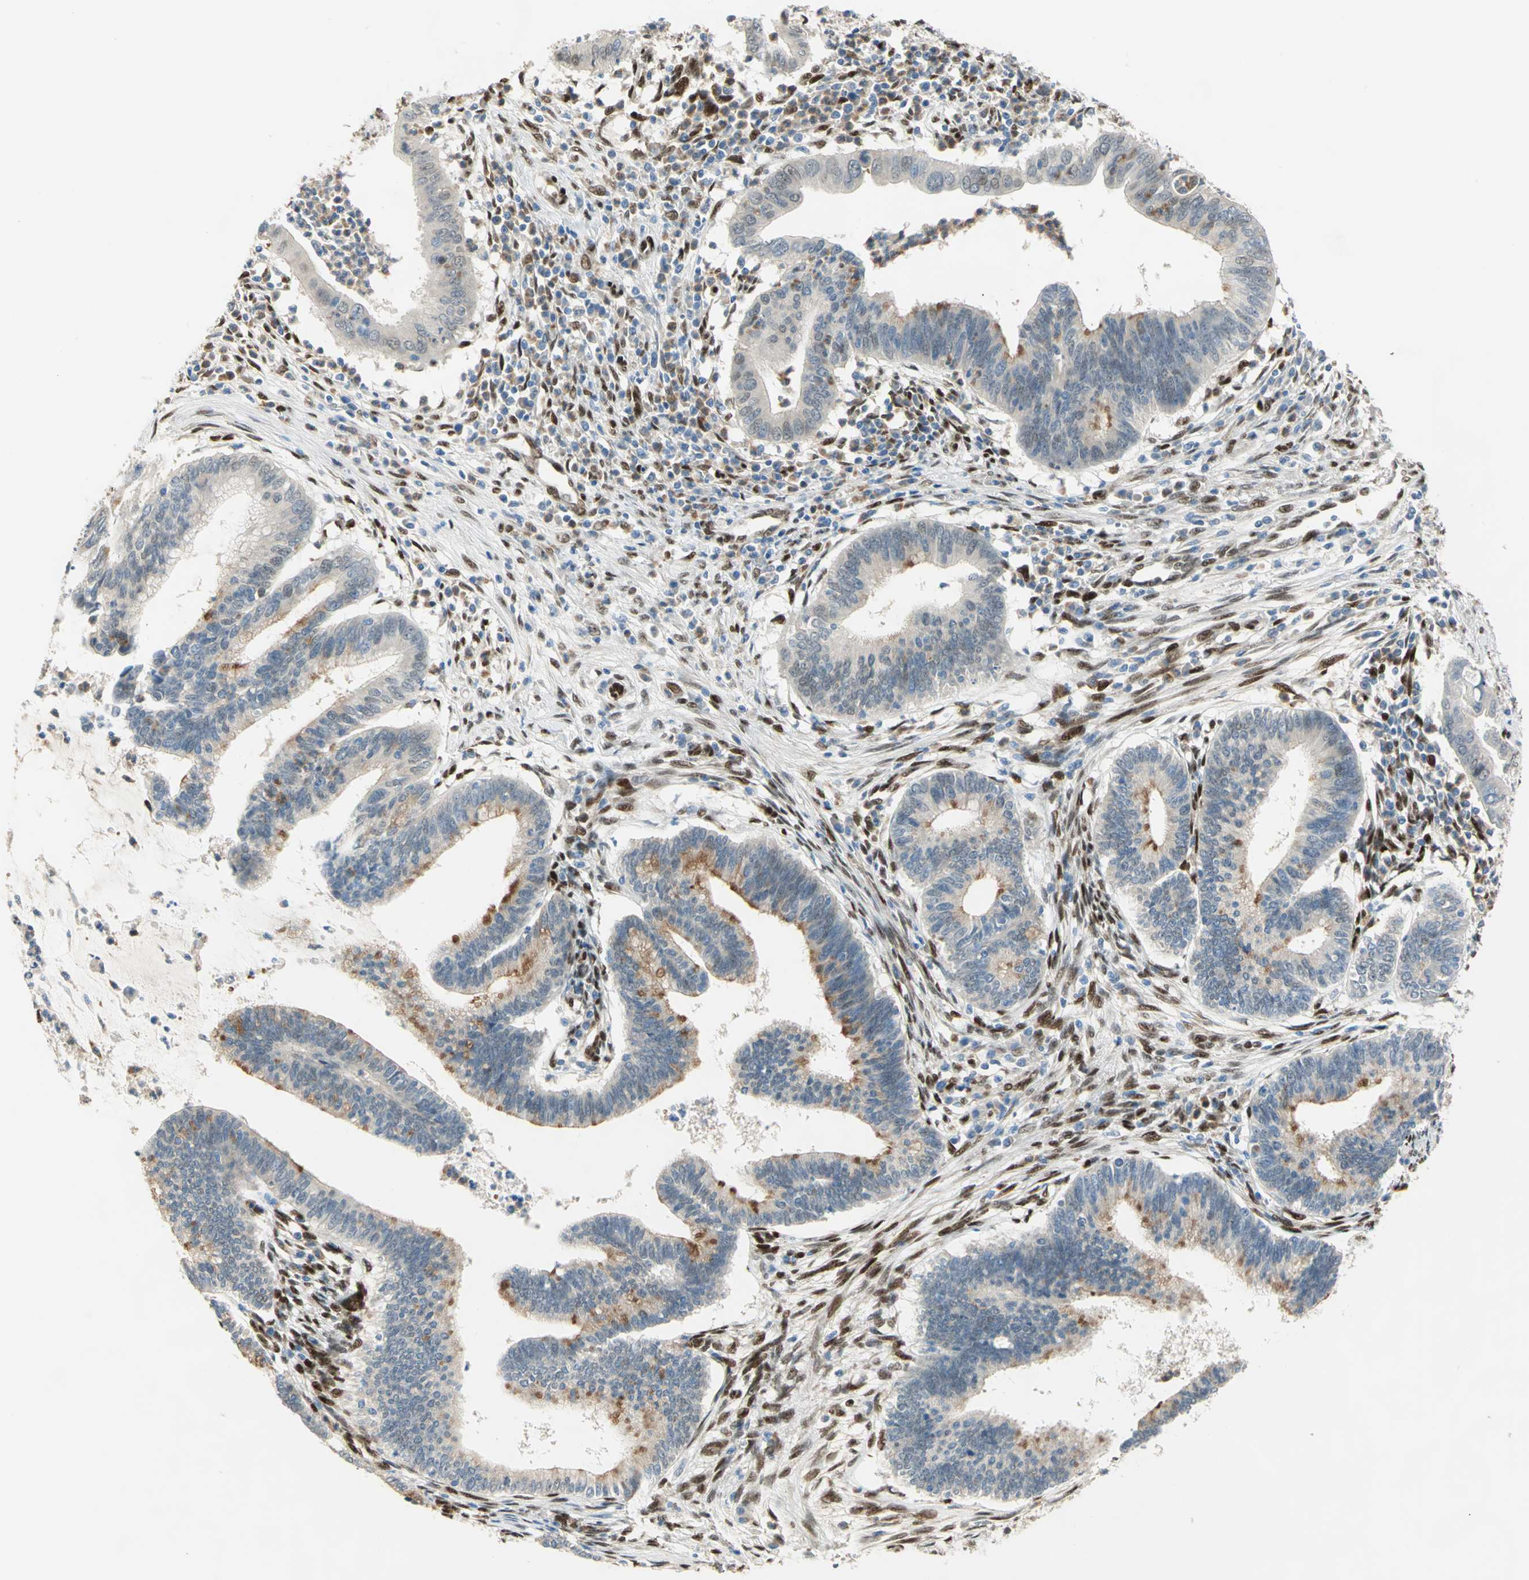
{"staining": {"intensity": "moderate", "quantity": "25%-75%", "location": "cytoplasmic/membranous"}, "tissue": "cervical cancer", "cell_type": "Tumor cells", "image_type": "cancer", "snomed": [{"axis": "morphology", "description": "Adenocarcinoma, NOS"}, {"axis": "topography", "description": "Cervix"}], "caption": "Protein staining demonstrates moderate cytoplasmic/membranous staining in approximately 25%-75% of tumor cells in cervical adenocarcinoma. The protein of interest is stained brown, and the nuclei are stained in blue (DAB IHC with brightfield microscopy, high magnification).", "gene": "RBFOX2", "patient": {"sex": "female", "age": 36}}